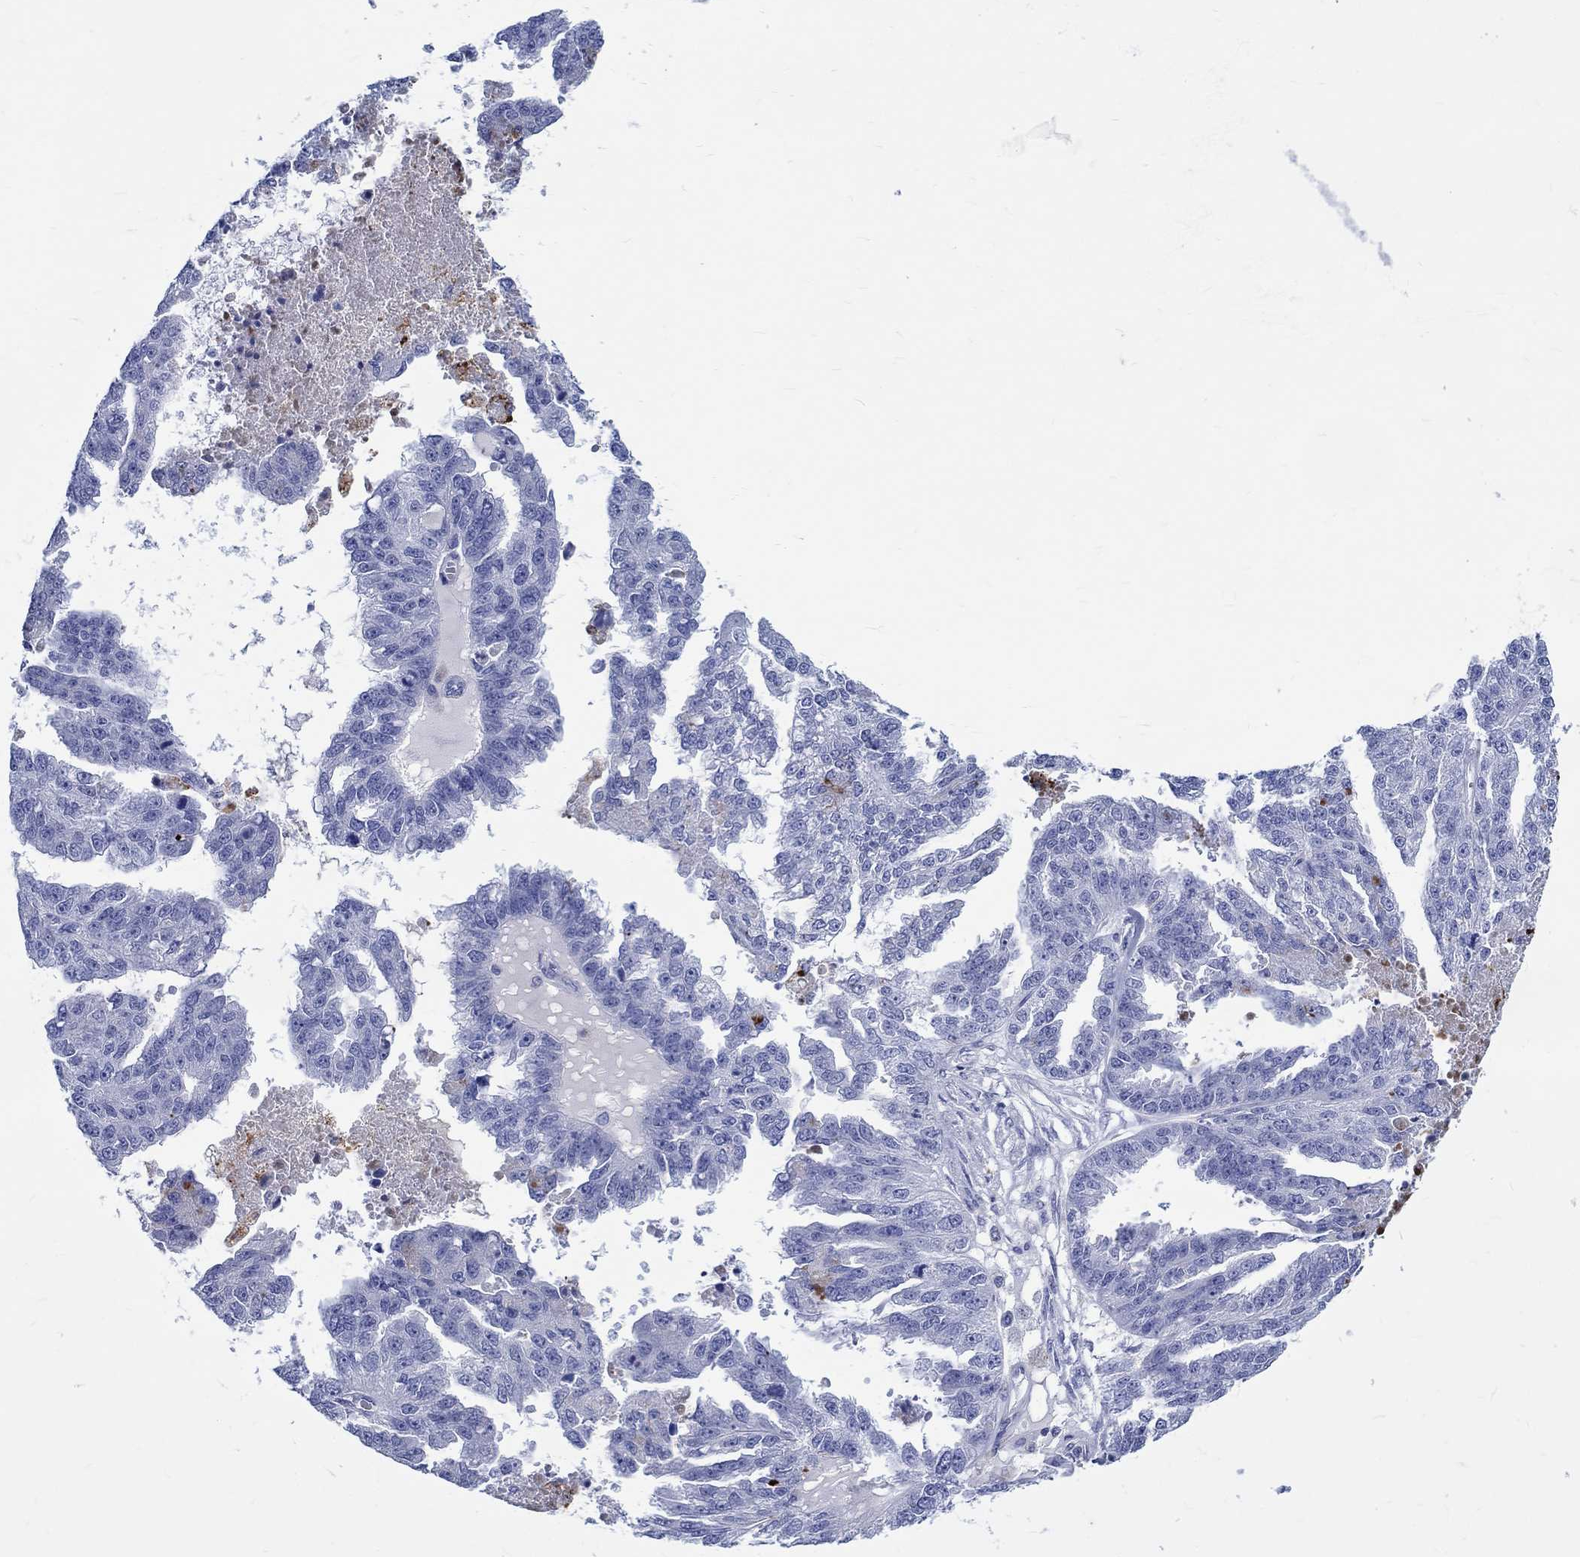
{"staining": {"intensity": "negative", "quantity": "none", "location": "none"}, "tissue": "ovarian cancer", "cell_type": "Tumor cells", "image_type": "cancer", "snomed": [{"axis": "morphology", "description": "Cystadenocarcinoma, serous, NOS"}, {"axis": "topography", "description": "Ovary"}], "caption": "Protein analysis of ovarian cancer shows no significant staining in tumor cells.", "gene": "SH2D7", "patient": {"sex": "female", "age": 58}}